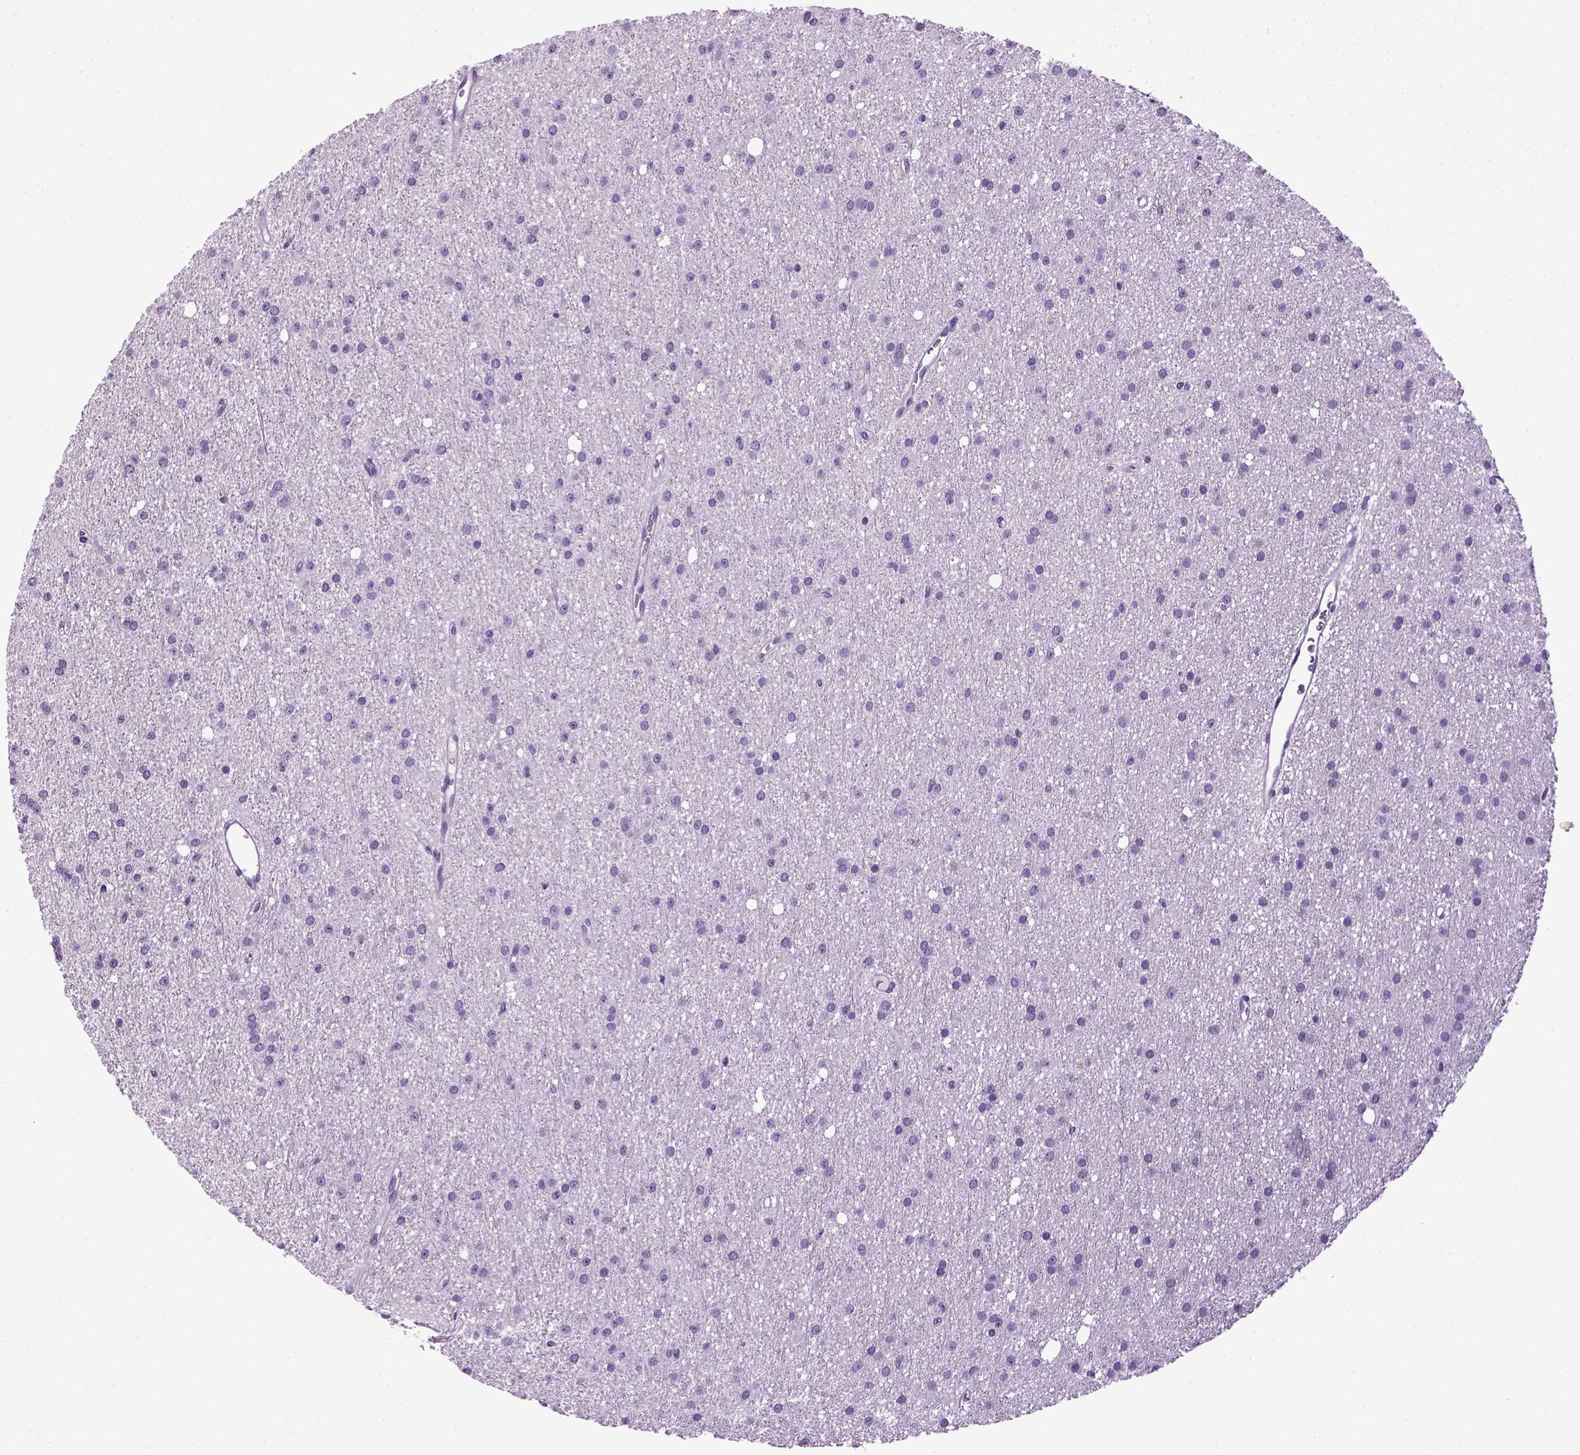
{"staining": {"intensity": "negative", "quantity": "none", "location": "none"}, "tissue": "glioma", "cell_type": "Tumor cells", "image_type": "cancer", "snomed": [{"axis": "morphology", "description": "Glioma, malignant, Low grade"}, {"axis": "topography", "description": "Brain"}], "caption": "Glioma was stained to show a protein in brown. There is no significant positivity in tumor cells.", "gene": "HMCN2", "patient": {"sex": "male", "age": 27}}